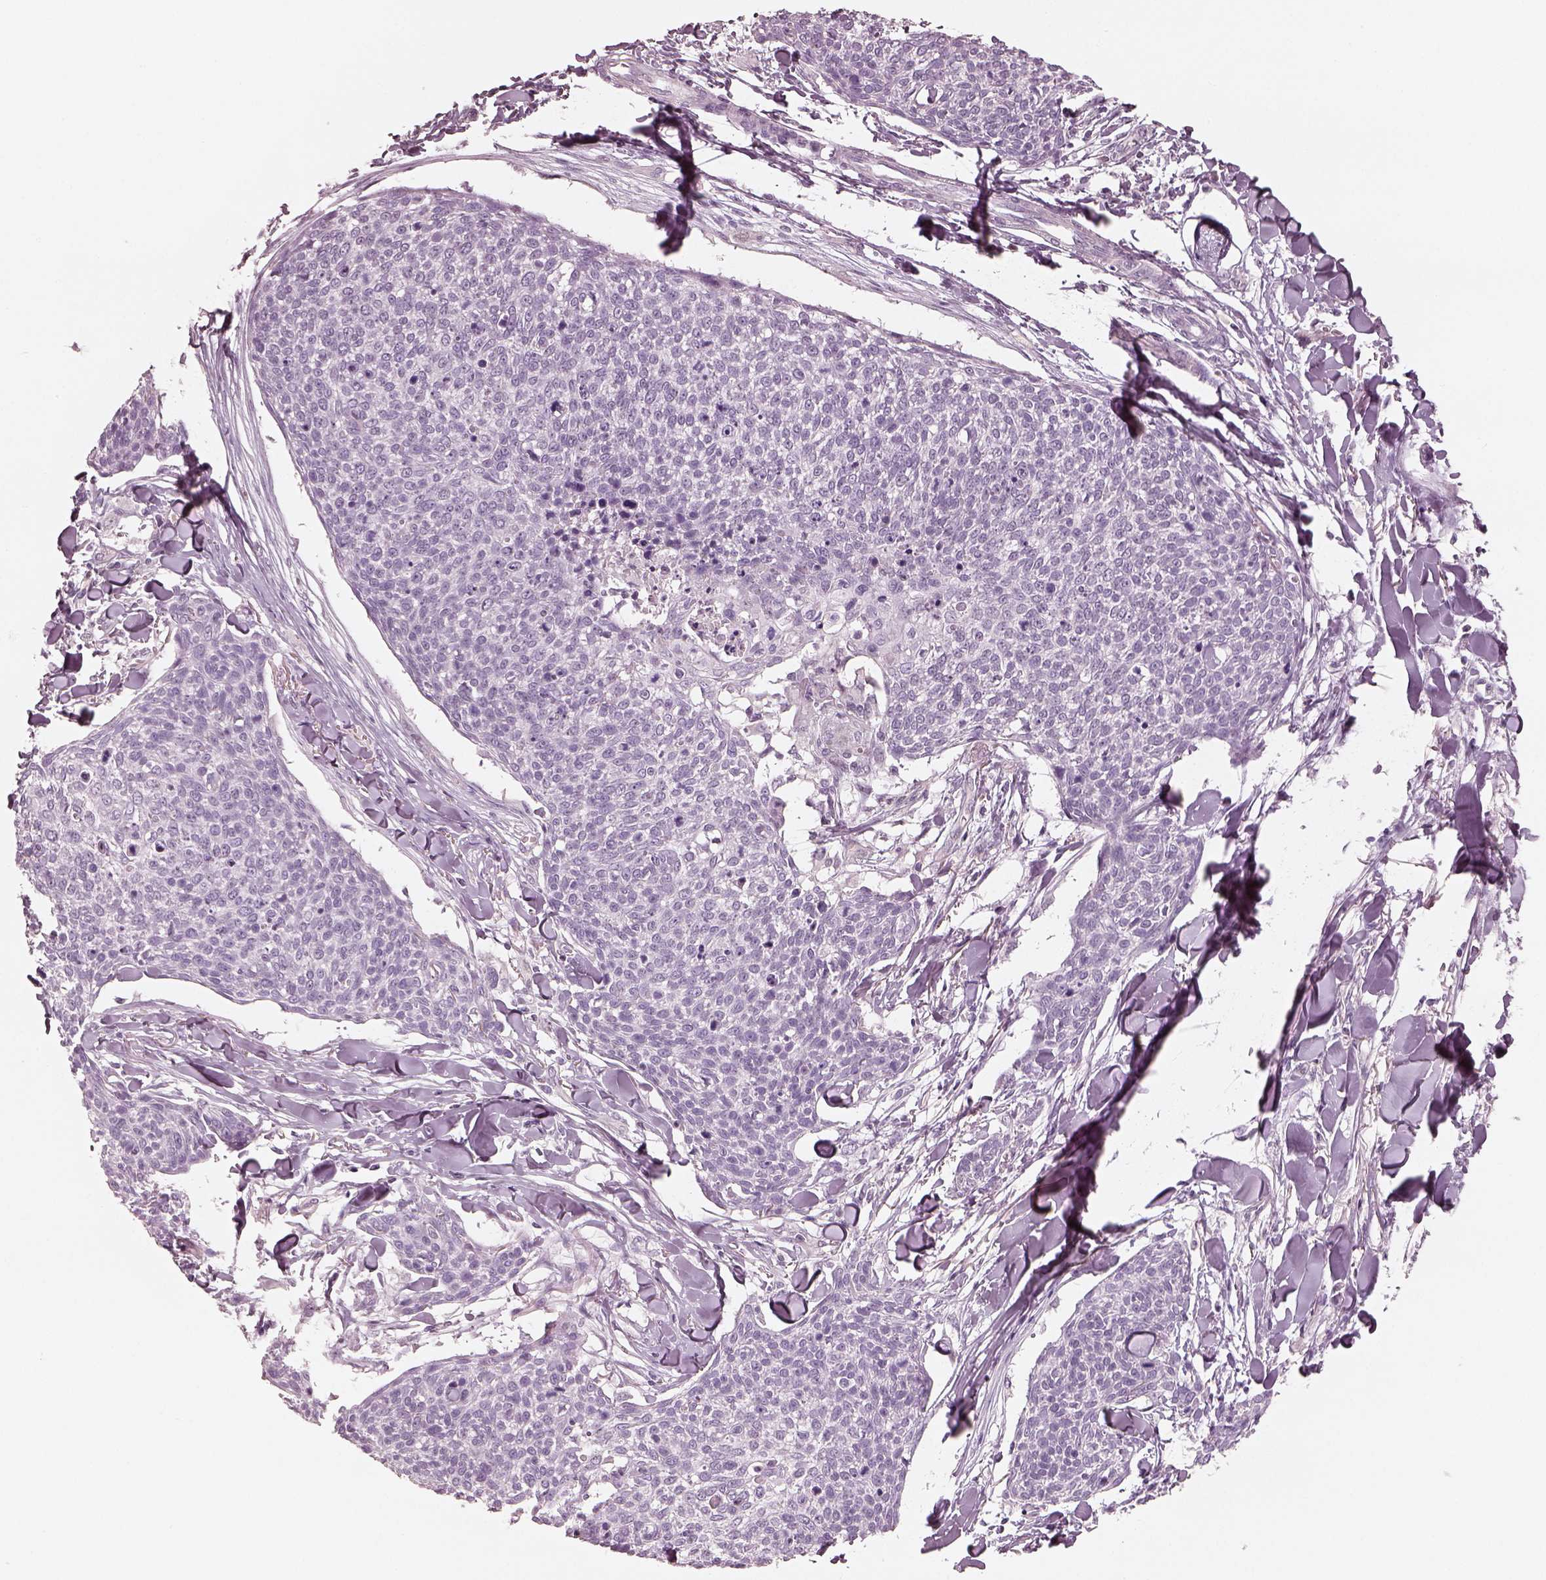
{"staining": {"intensity": "negative", "quantity": "none", "location": "none"}, "tissue": "skin cancer", "cell_type": "Tumor cells", "image_type": "cancer", "snomed": [{"axis": "morphology", "description": "Squamous cell carcinoma, NOS"}, {"axis": "topography", "description": "Skin"}, {"axis": "topography", "description": "Vulva"}], "caption": "This is a micrograph of IHC staining of skin cancer (squamous cell carcinoma), which shows no expression in tumor cells.", "gene": "EGR4", "patient": {"sex": "female", "age": 75}}